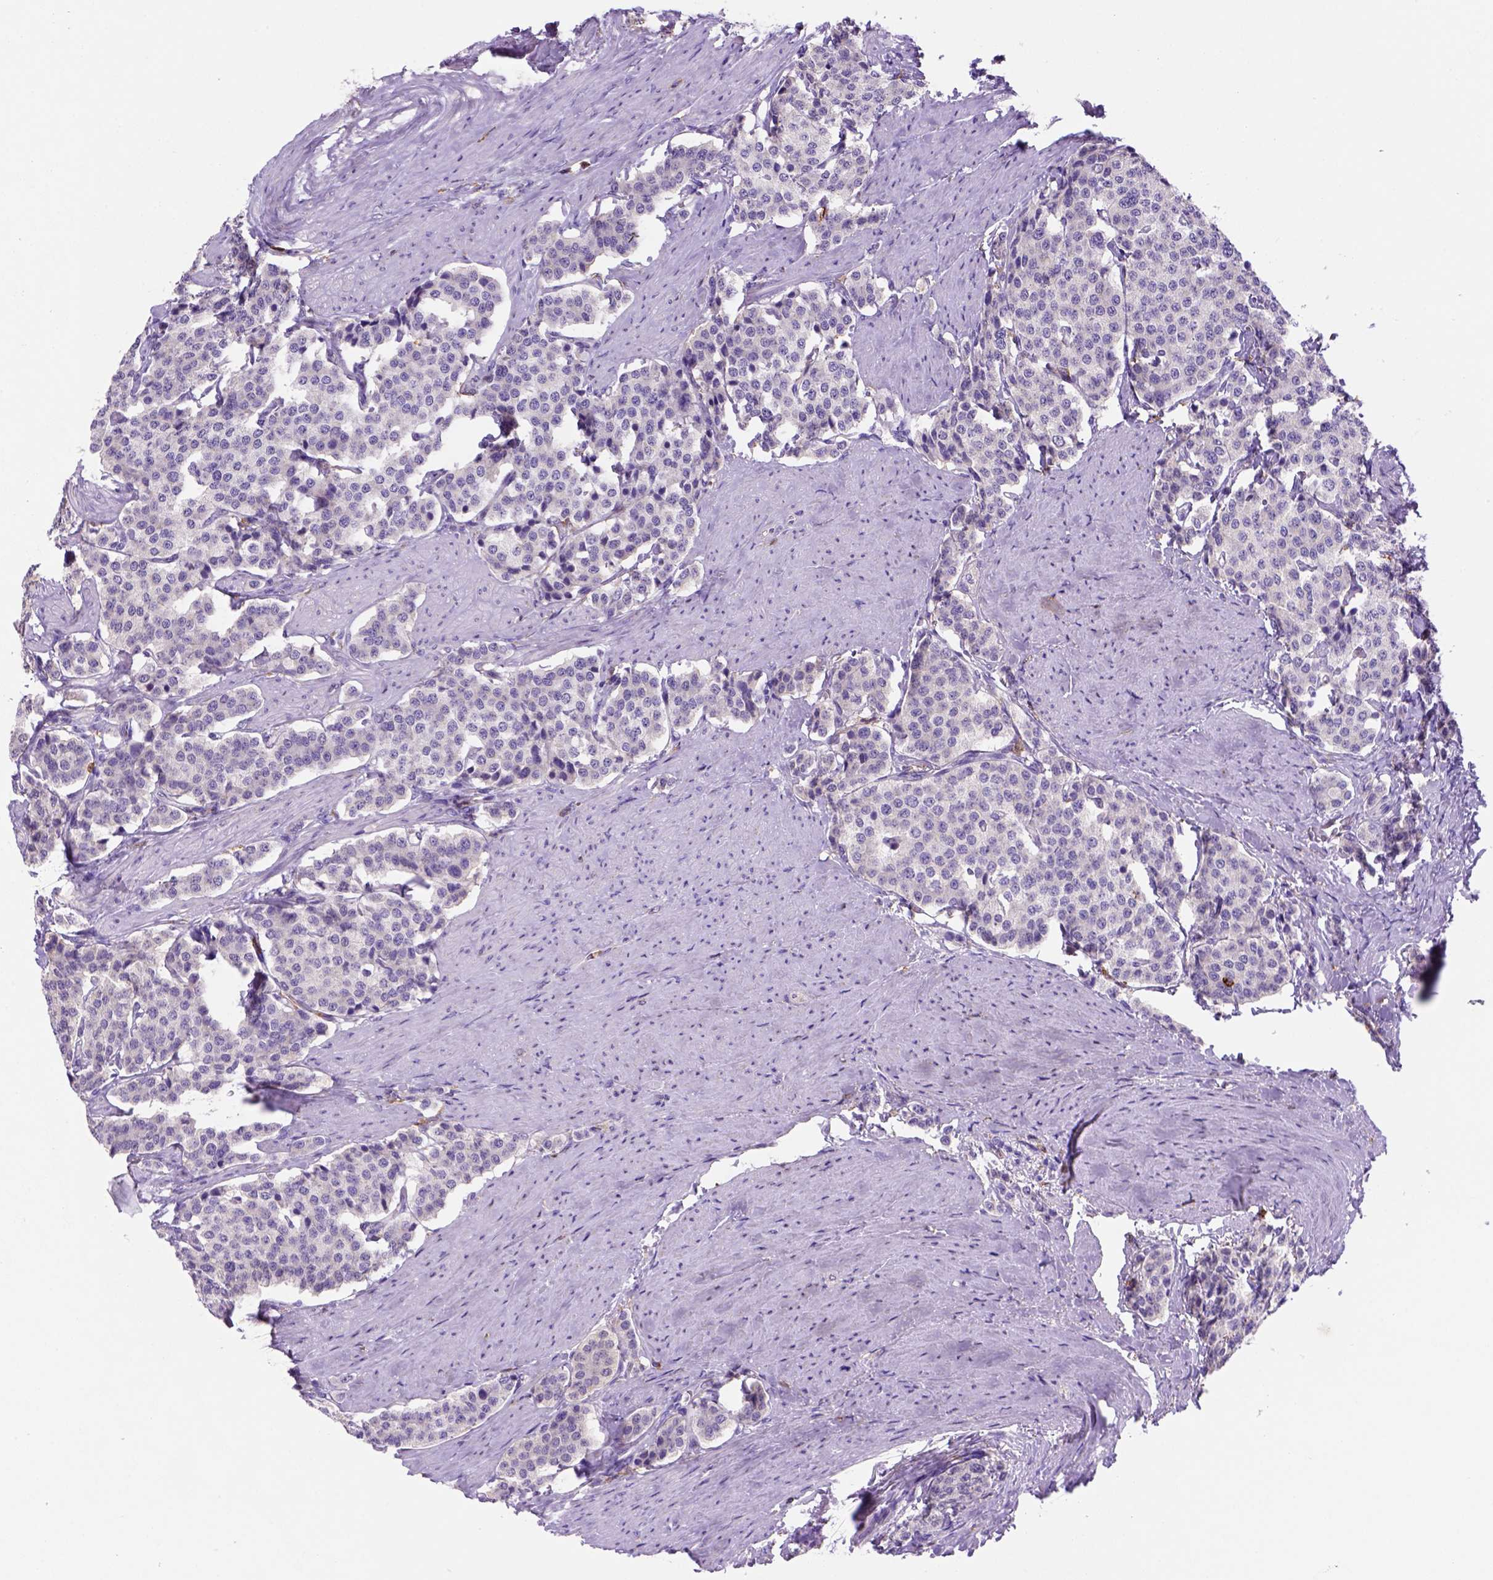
{"staining": {"intensity": "negative", "quantity": "none", "location": "none"}, "tissue": "carcinoid", "cell_type": "Tumor cells", "image_type": "cancer", "snomed": [{"axis": "morphology", "description": "Carcinoid, malignant, NOS"}, {"axis": "topography", "description": "Small intestine"}], "caption": "Micrograph shows no significant protein staining in tumor cells of carcinoid.", "gene": "INPP5D", "patient": {"sex": "female", "age": 58}}